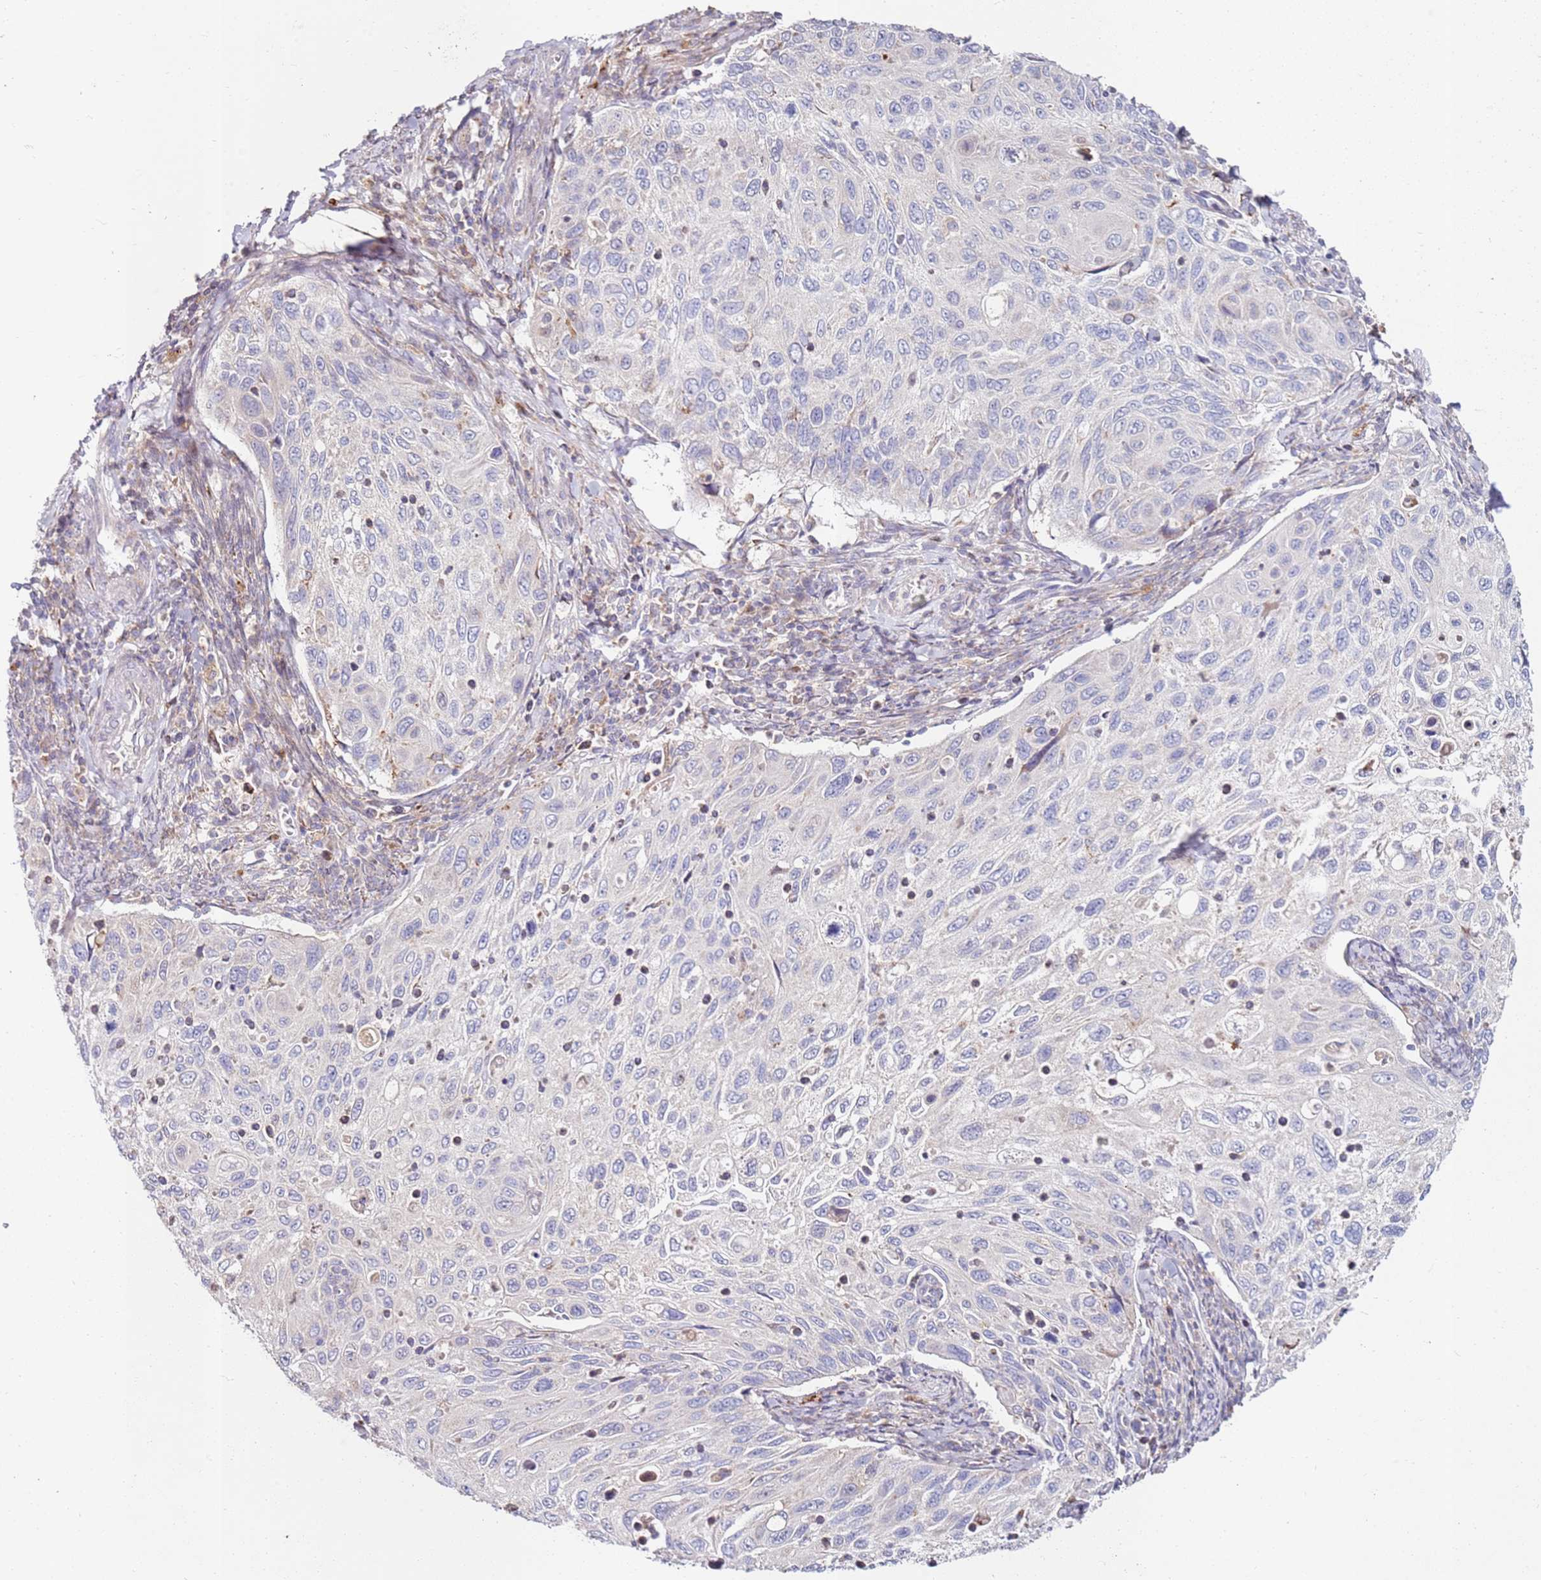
{"staining": {"intensity": "negative", "quantity": "none", "location": "none"}, "tissue": "cervical cancer", "cell_type": "Tumor cells", "image_type": "cancer", "snomed": [{"axis": "morphology", "description": "Squamous cell carcinoma, NOS"}, {"axis": "topography", "description": "Cervix"}], "caption": "Immunohistochemistry histopathology image of cervical squamous cell carcinoma stained for a protein (brown), which shows no positivity in tumor cells.", "gene": "CNOT9", "patient": {"sex": "female", "age": 70}}